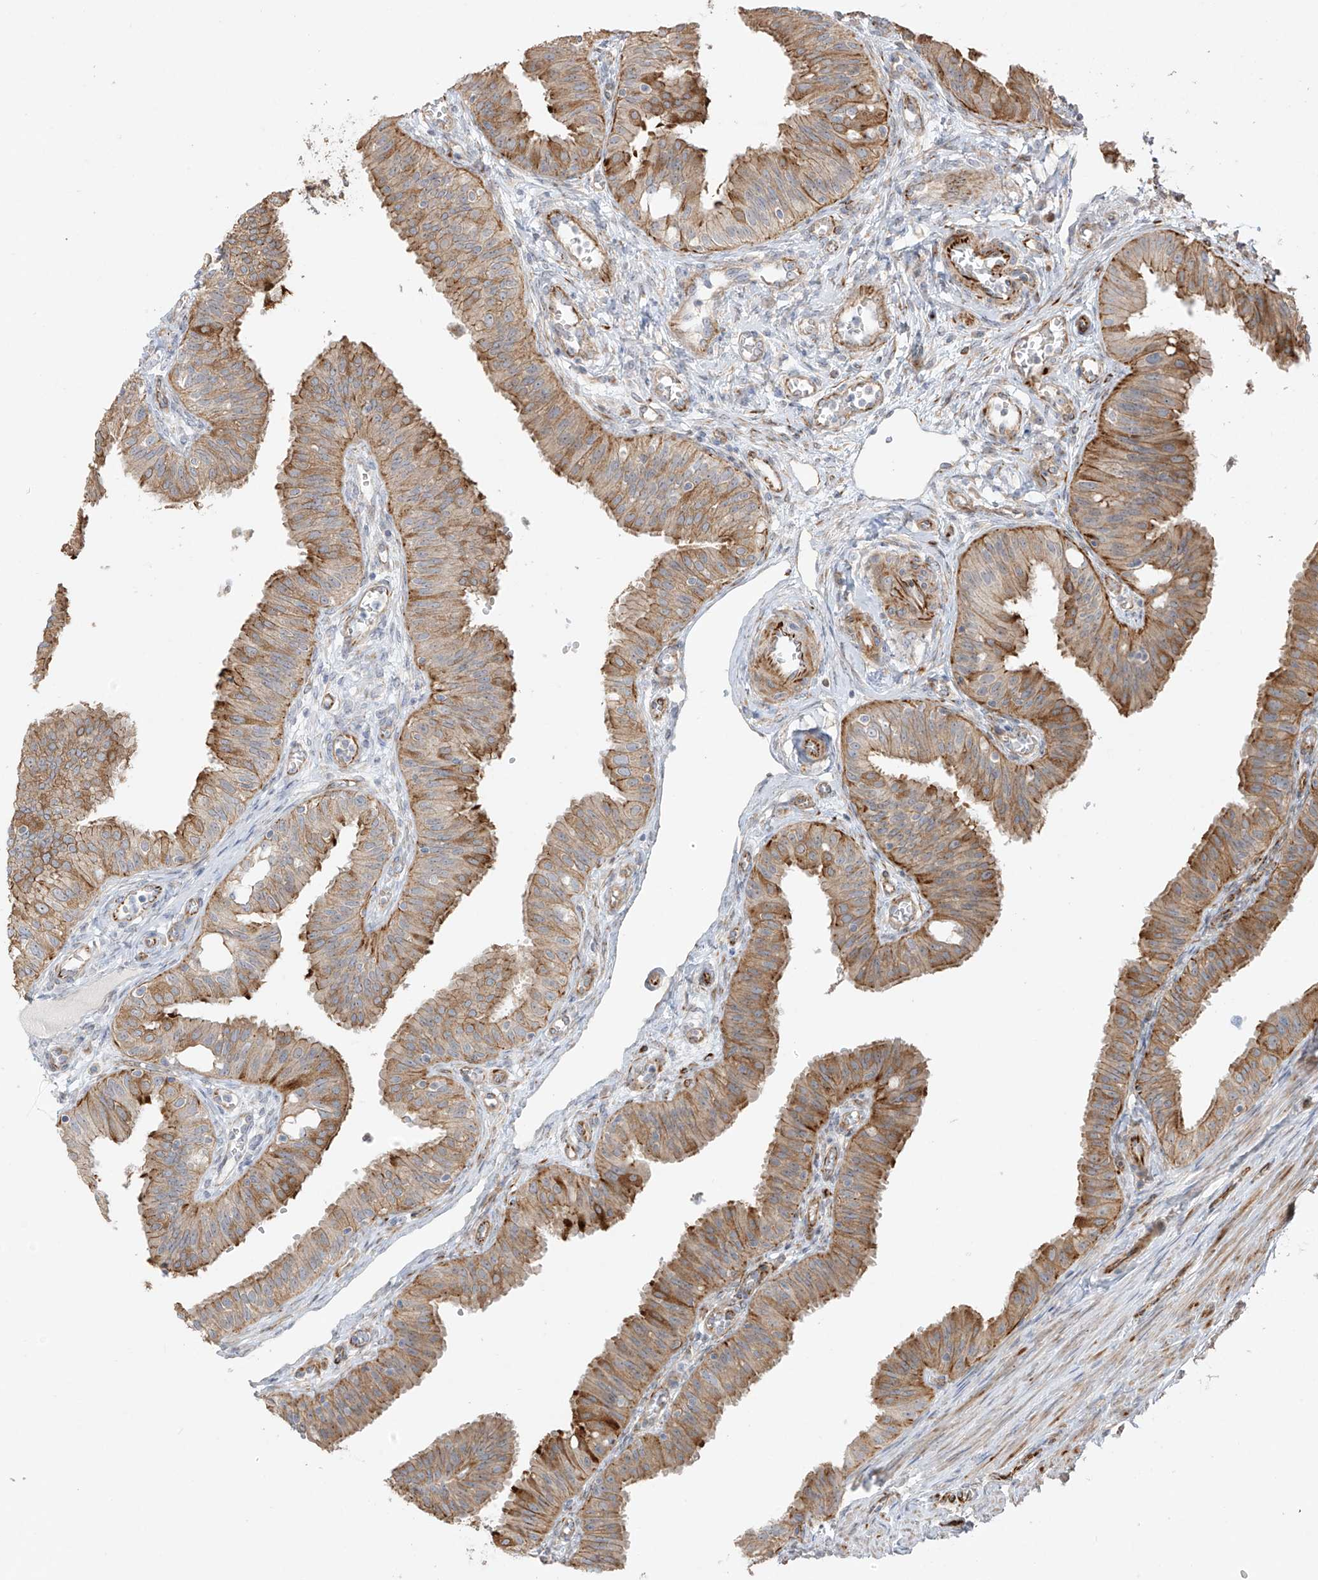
{"staining": {"intensity": "moderate", "quantity": ">75%", "location": "cytoplasmic/membranous"}, "tissue": "fallopian tube", "cell_type": "Glandular cells", "image_type": "normal", "snomed": [{"axis": "morphology", "description": "Normal tissue, NOS"}, {"axis": "topography", "description": "Fallopian tube"}, {"axis": "topography", "description": "Ovary"}], "caption": "The micrograph demonstrates staining of normal fallopian tube, revealing moderate cytoplasmic/membranous protein staining (brown color) within glandular cells. (DAB (3,3'-diaminobenzidine) = brown stain, brightfield microscopy at high magnification).", "gene": "DCDC2", "patient": {"sex": "female", "age": 42}}